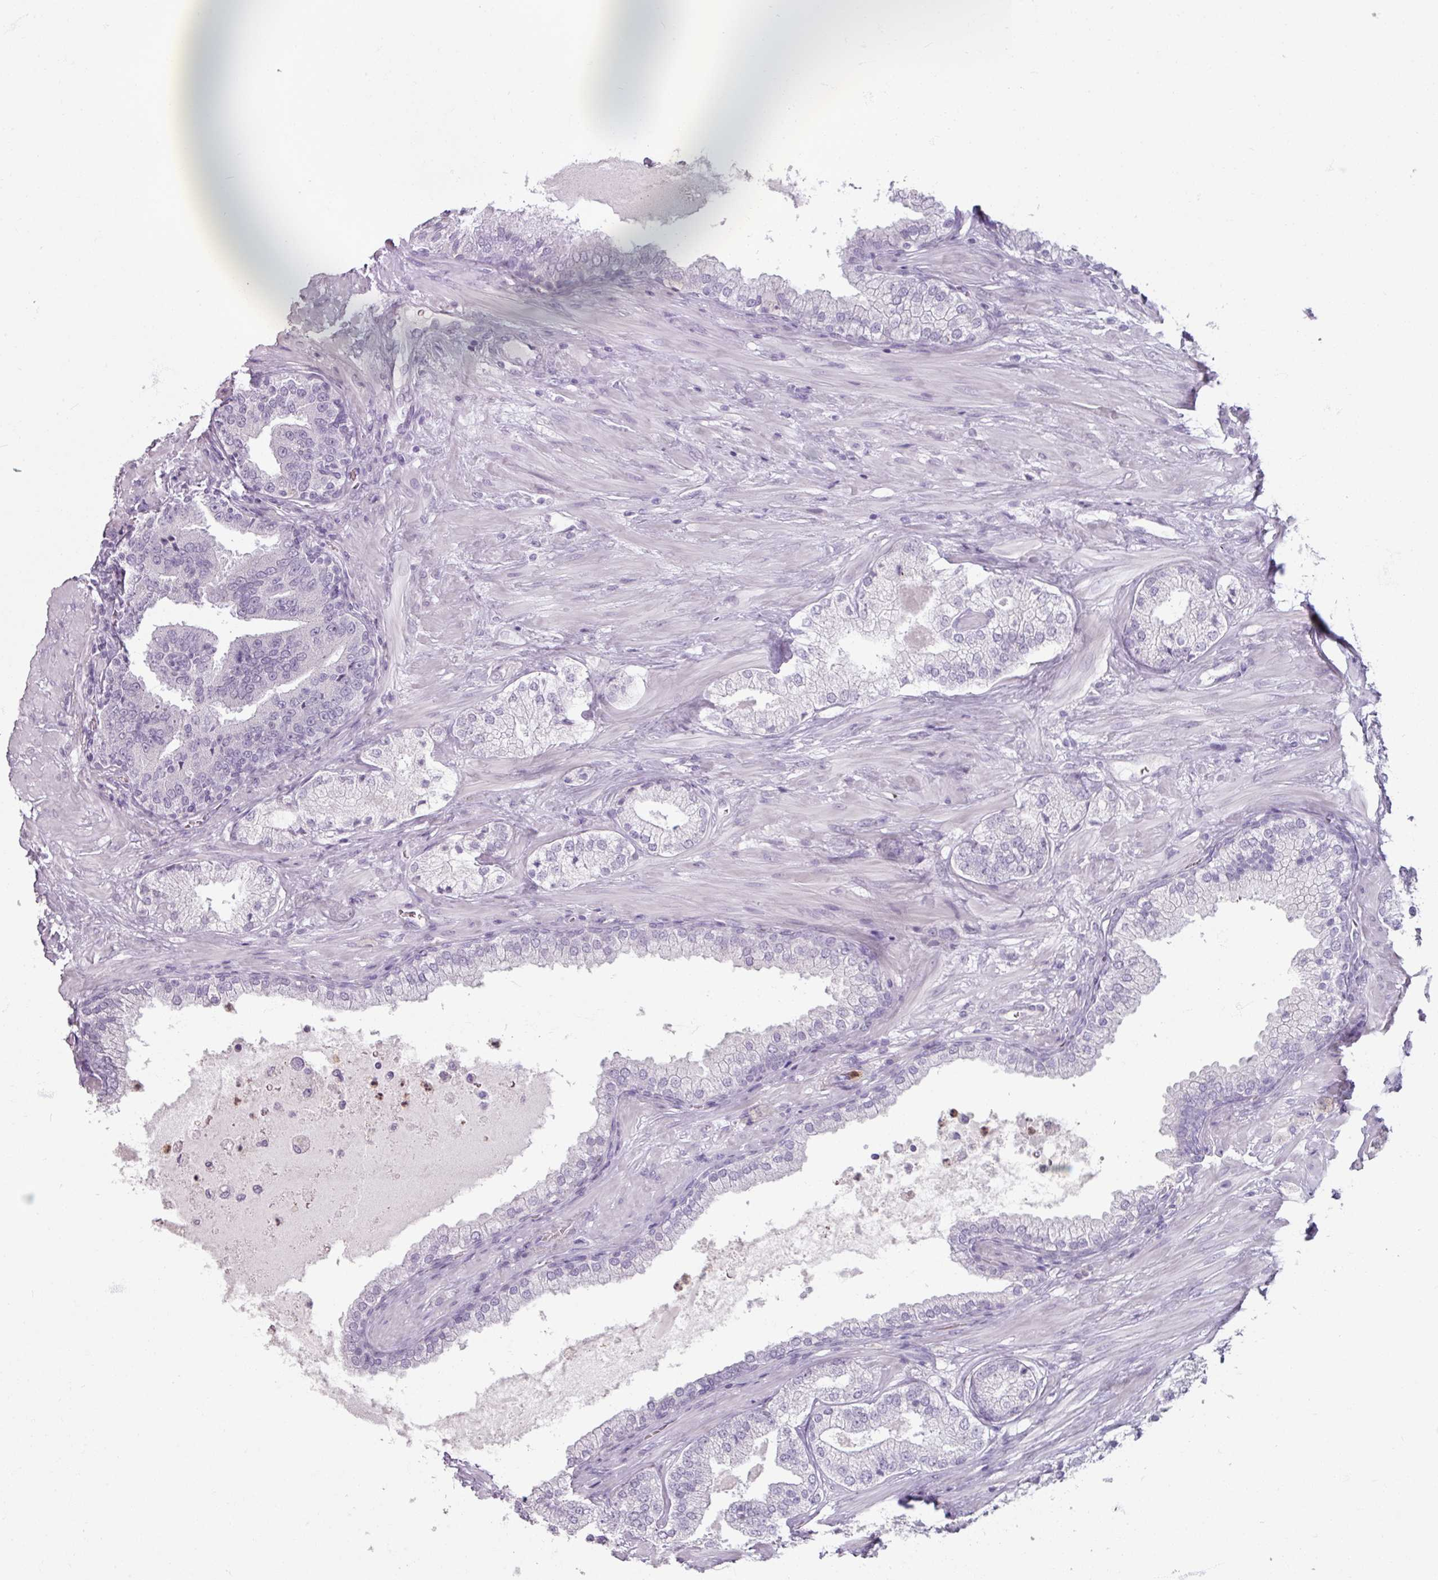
{"staining": {"intensity": "negative", "quantity": "none", "location": "none"}, "tissue": "prostate cancer", "cell_type": "Tumor cells", "image_type": "cancer", "snomed": [{"axis": "morphology", "description": "Adenocarcinoma, High grade"}, {"axis": "topography", "description": "Prostate"}], "caption": "Immunohistochemistry (IHC) histopathology image of neoplastic tissue: prostate cancer stained with DAB shows no significant protein positivity in tumor cells.", "gene": "ARG1", "patient": {"sex": "male", "age": 55}}